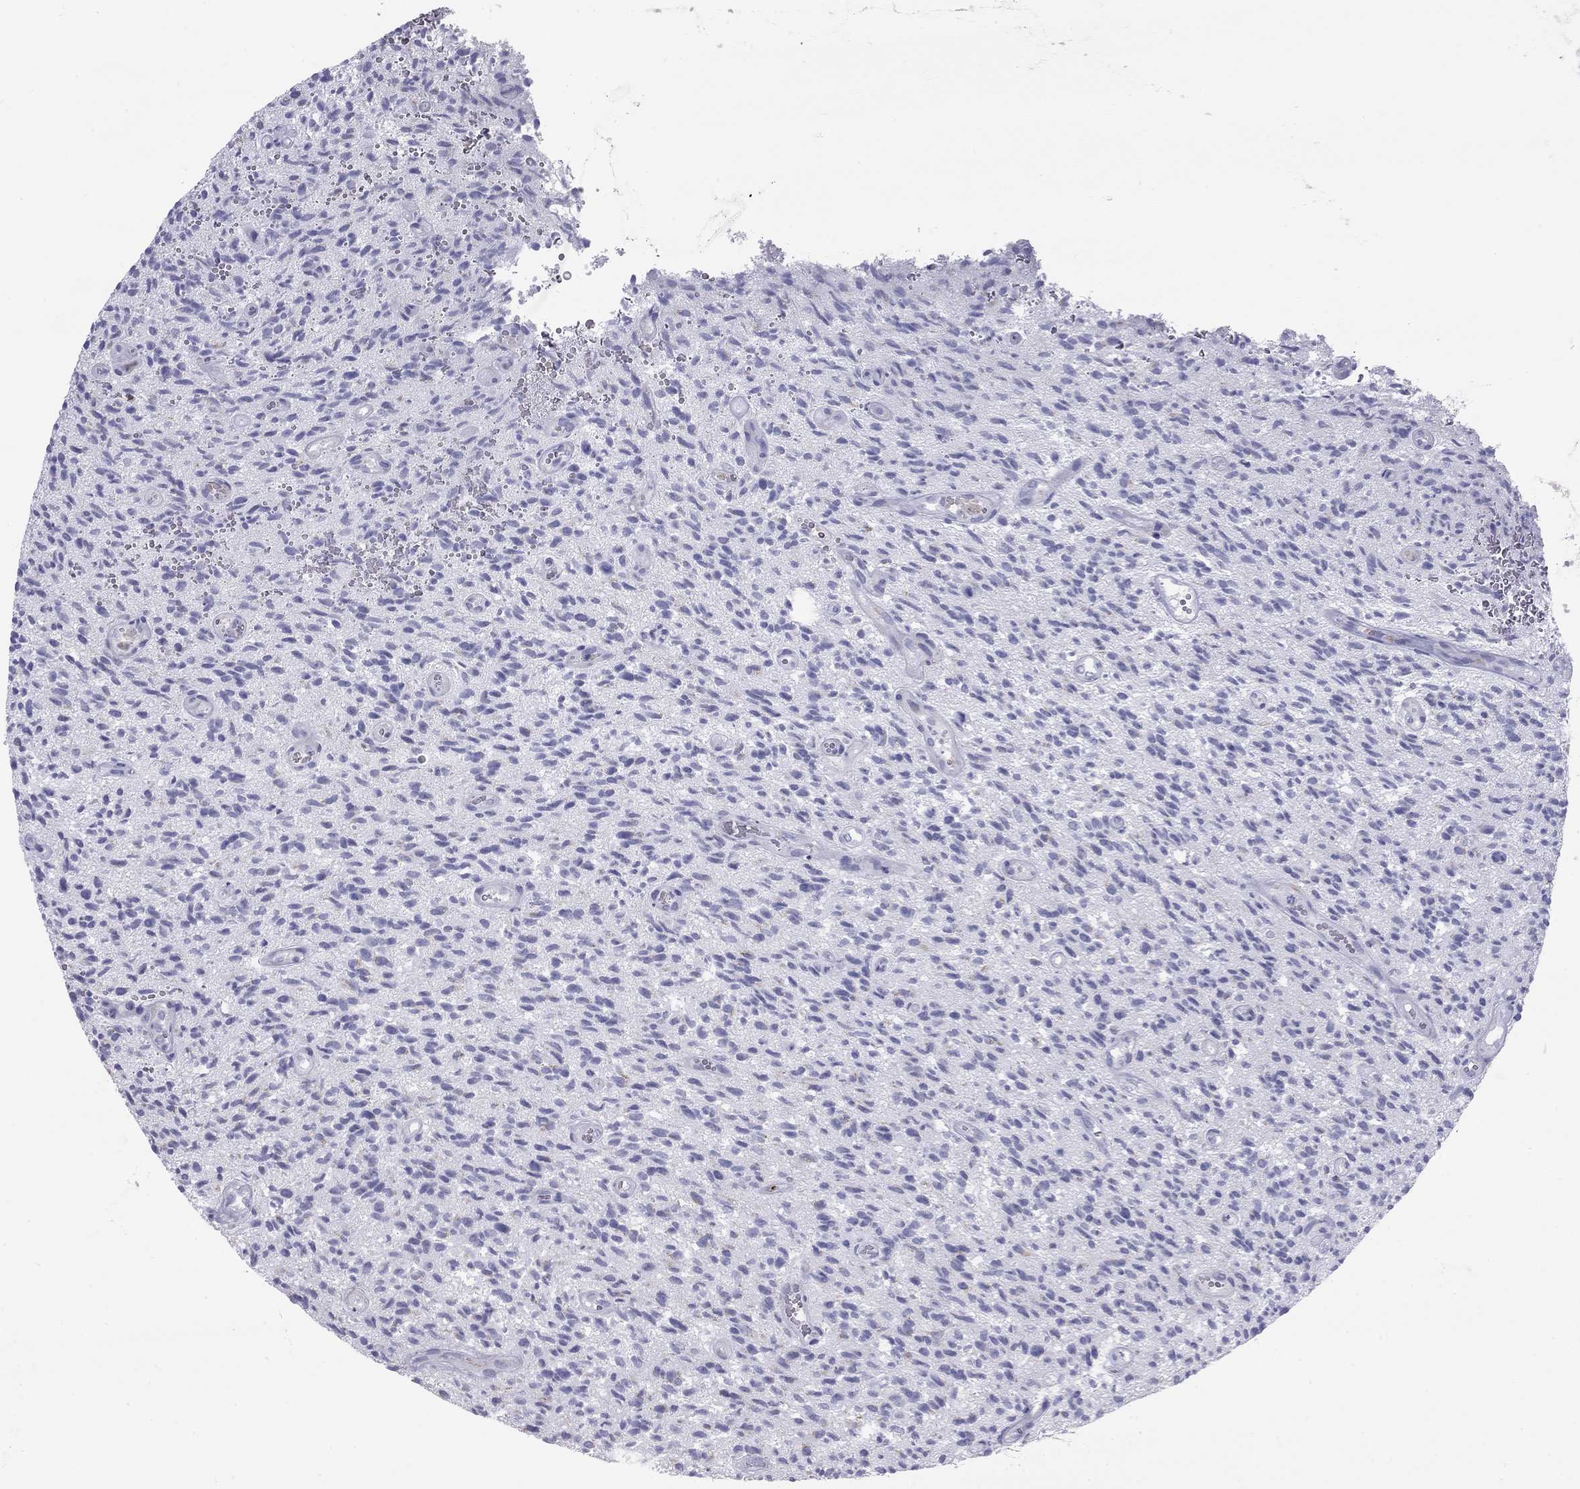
{"staining": {"intensity": "negative", "quantity": "none", "location": "none"}, "tissue": "glioma", "cell_type": "Tumor cells", "image_type": "cancer", "snomed": [{"axis": "morphology", "description": "Glioma, malignant, High grade"}, {"axis": "topography", "description": "Brain"}], "caption": "The IHC histopathology image has no significant positivity in tumor cells of glioma tissue.", "gene": "TDRD6", "patient": {"sex": "male", "age": 64}}